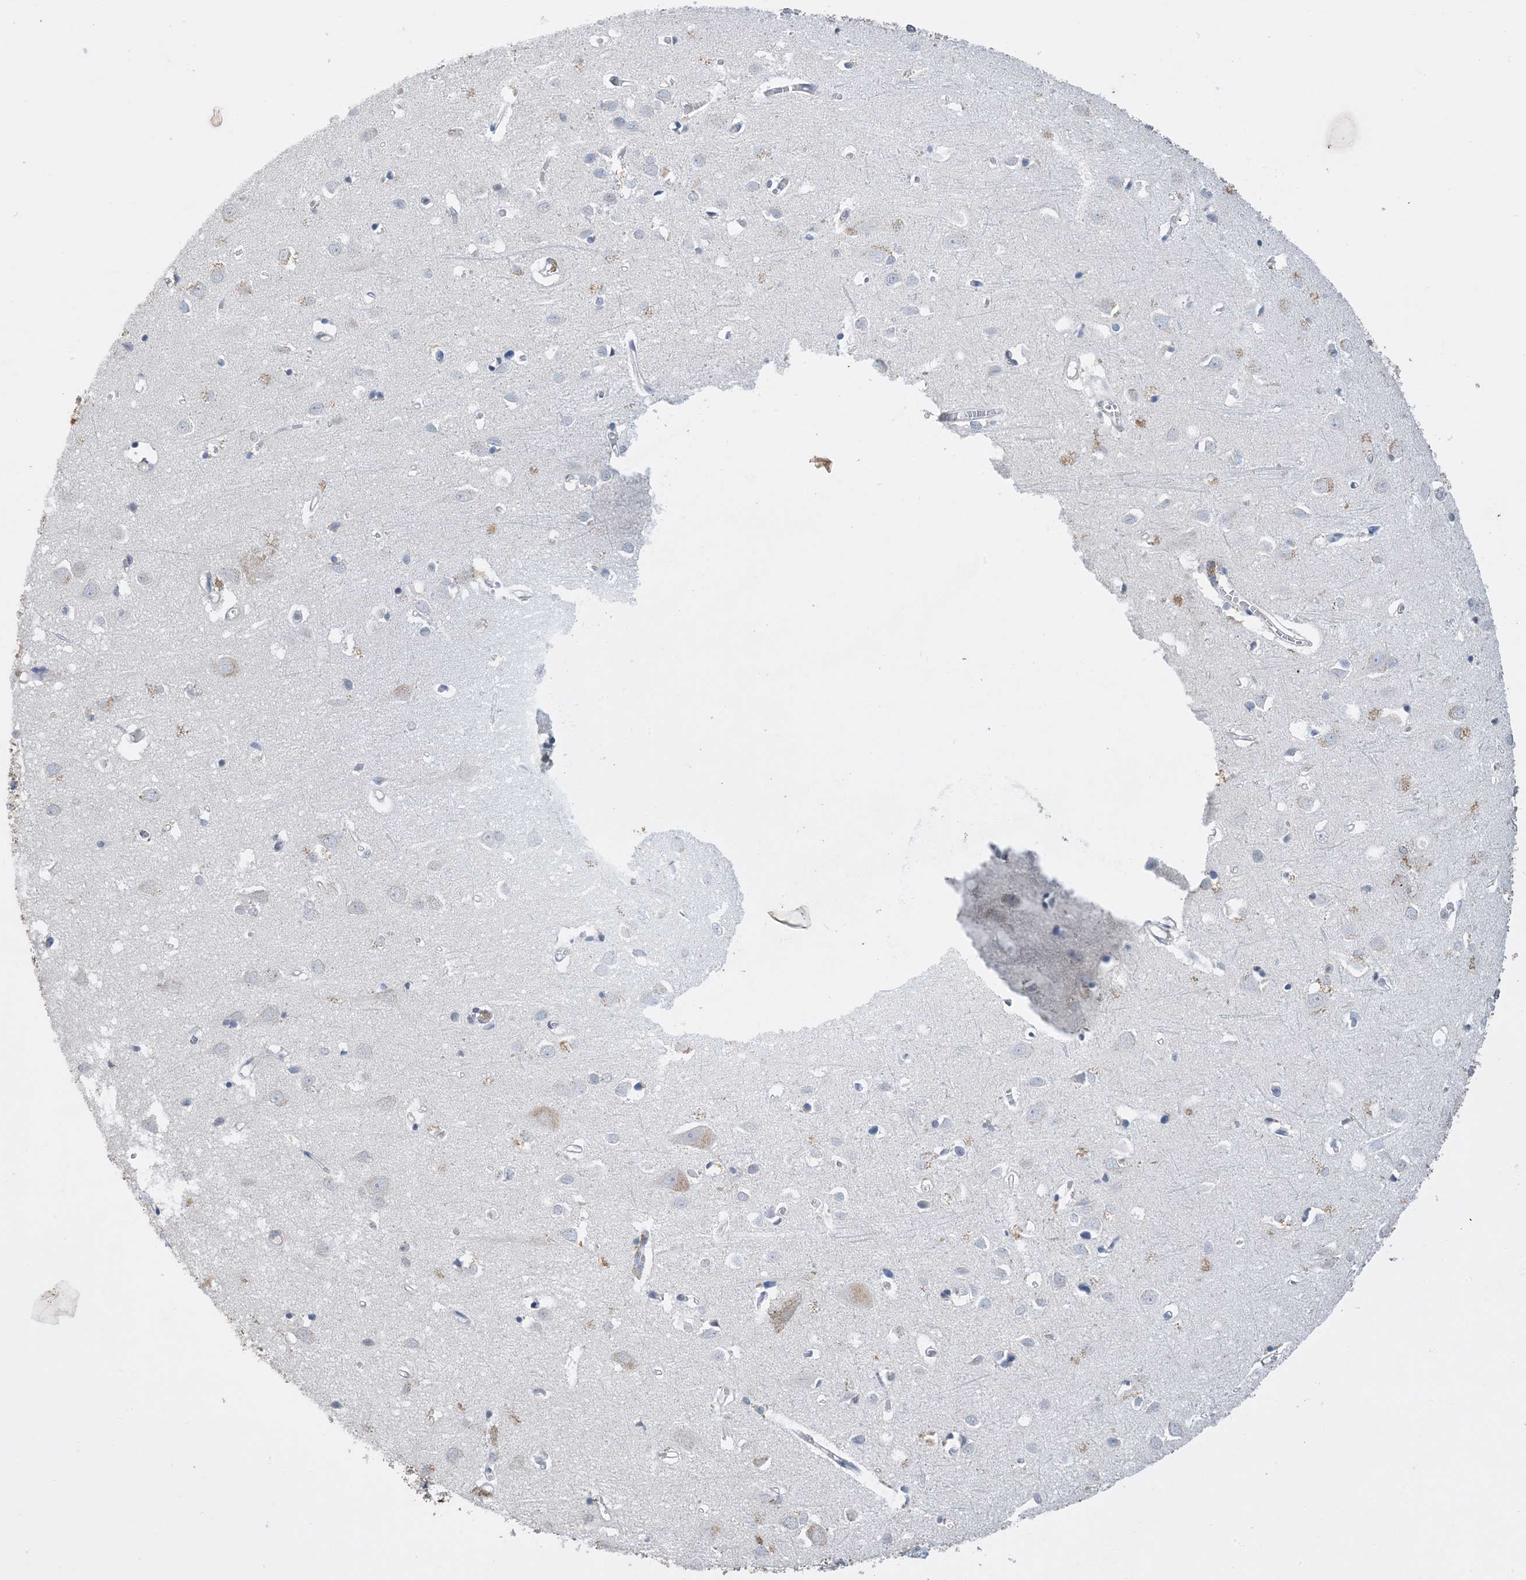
{"staining": {"intensity": "negative", "quantity": "none", "location": "none"}, "tissue": "cerebral cortex", "cell_type": "Endothelial cells", "image_type": "normal", "snomed": [{"axis": "morphology", "description": "Normal tissue, NOS"}, {"axis": "topography", "description": "Cerebral cortex"}], "caption": "Image shows no protein staining in endothelial cells of unremarkable cerebral cortex.", "gene": "KPRP", "patient": {"sex": "female", "age": 64}}